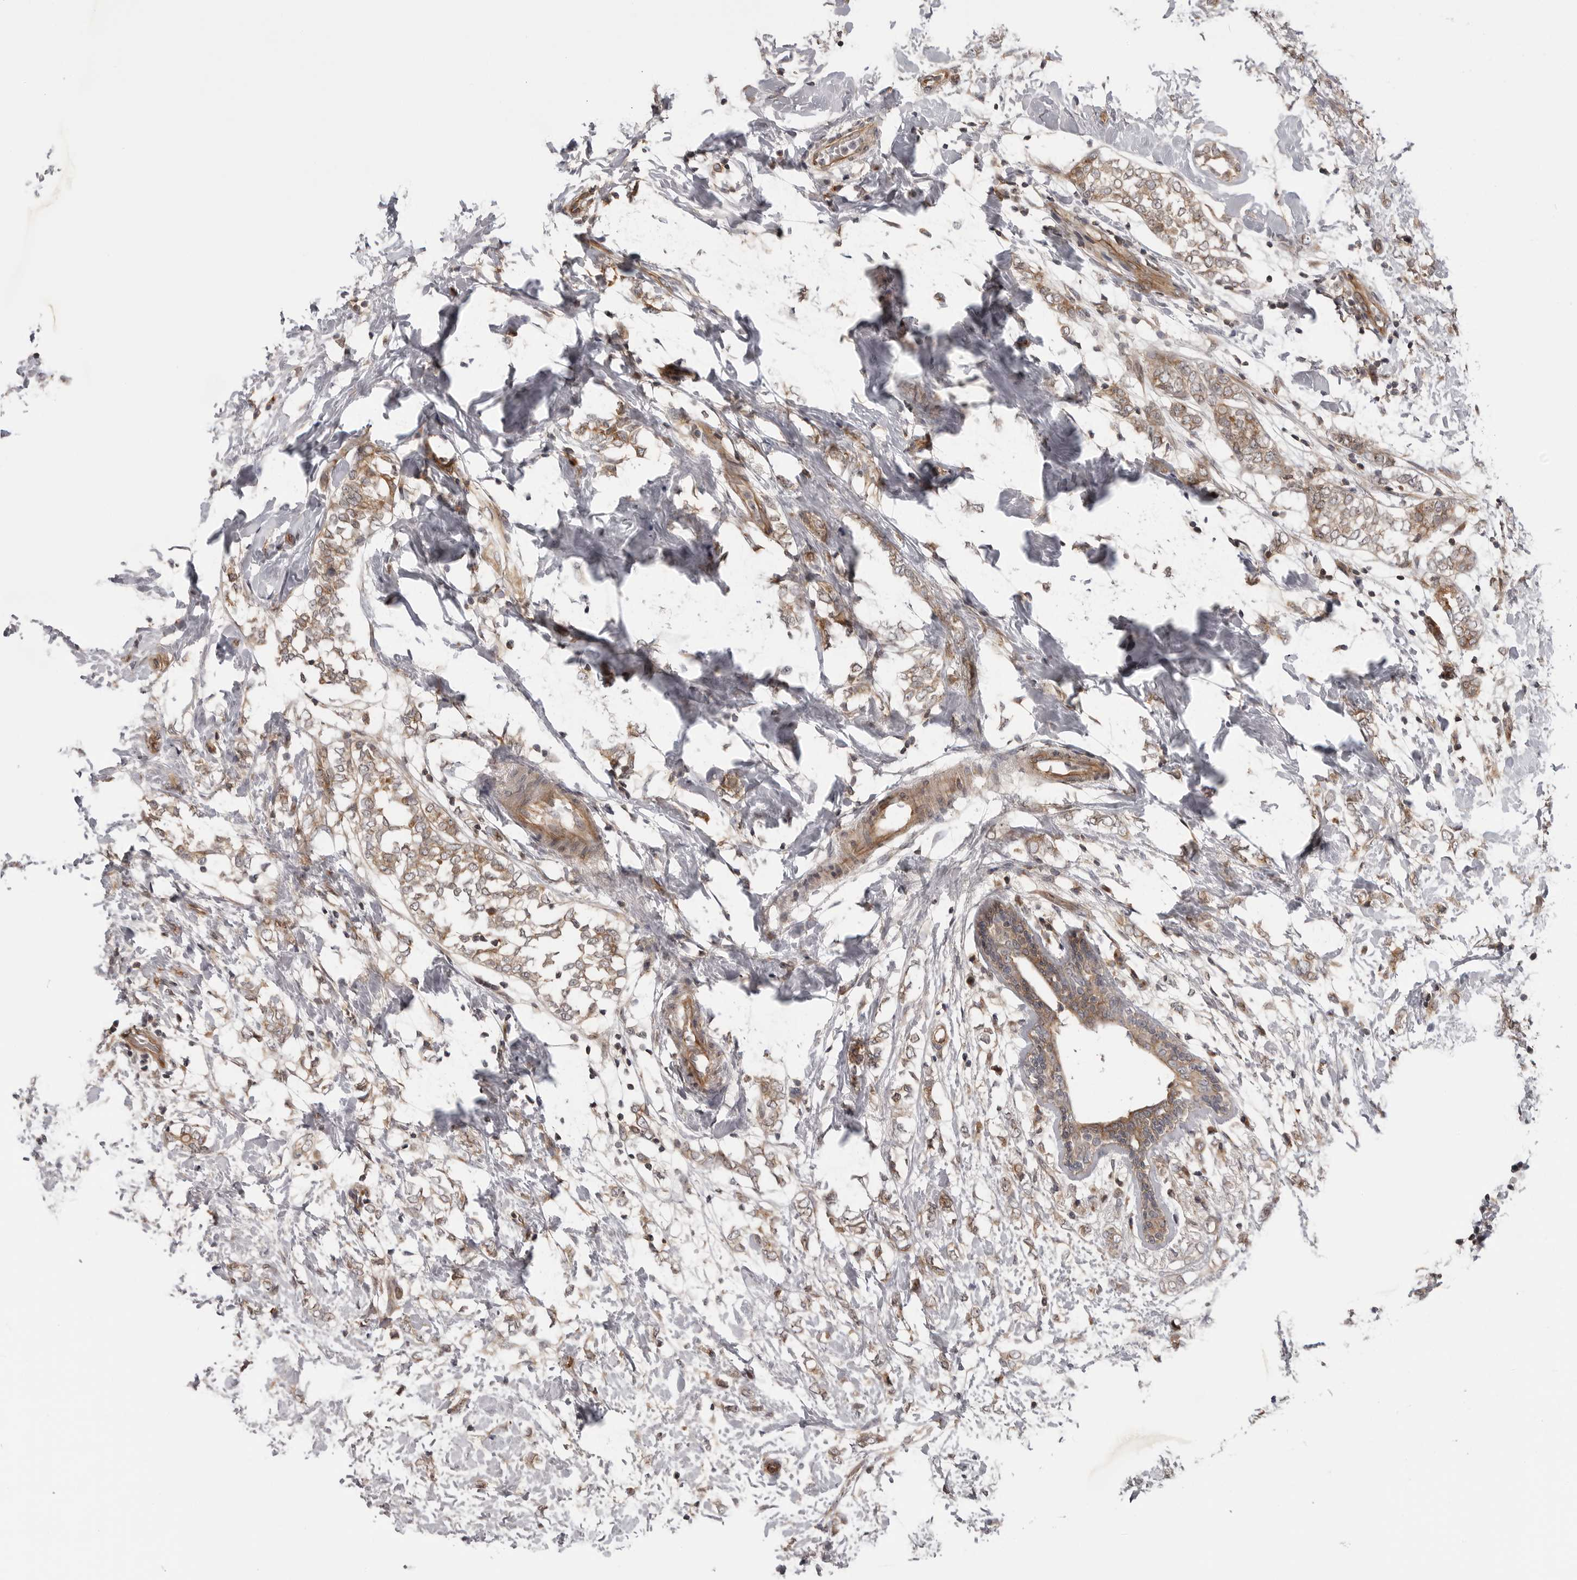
{"staining": {"intensity": "weak", "quantity": ">75%", "location": "cytoplasmic/membranous"}, "tissue": "breast cancer", "cell_type": "Tumor cells", "image_type": "cancer", "snomed": [{"axis": "morphology", "description": "Normal tissue, NOS"}, {"axis": "morphology", "description": "Lobular carcinoma"}, {"axis": "topography", "description": "Breast"}], "caption": "Protein expression analysis of breast lobular carcinoma exhibits weak cytoplasmic/membranous staining in approximately >75% of tumor cells. Ihc stains the protein of interest in brown and the nuclei are stained blue.", "gene": "LRRC45", "patient": {"sex": "female", "age": 47}}